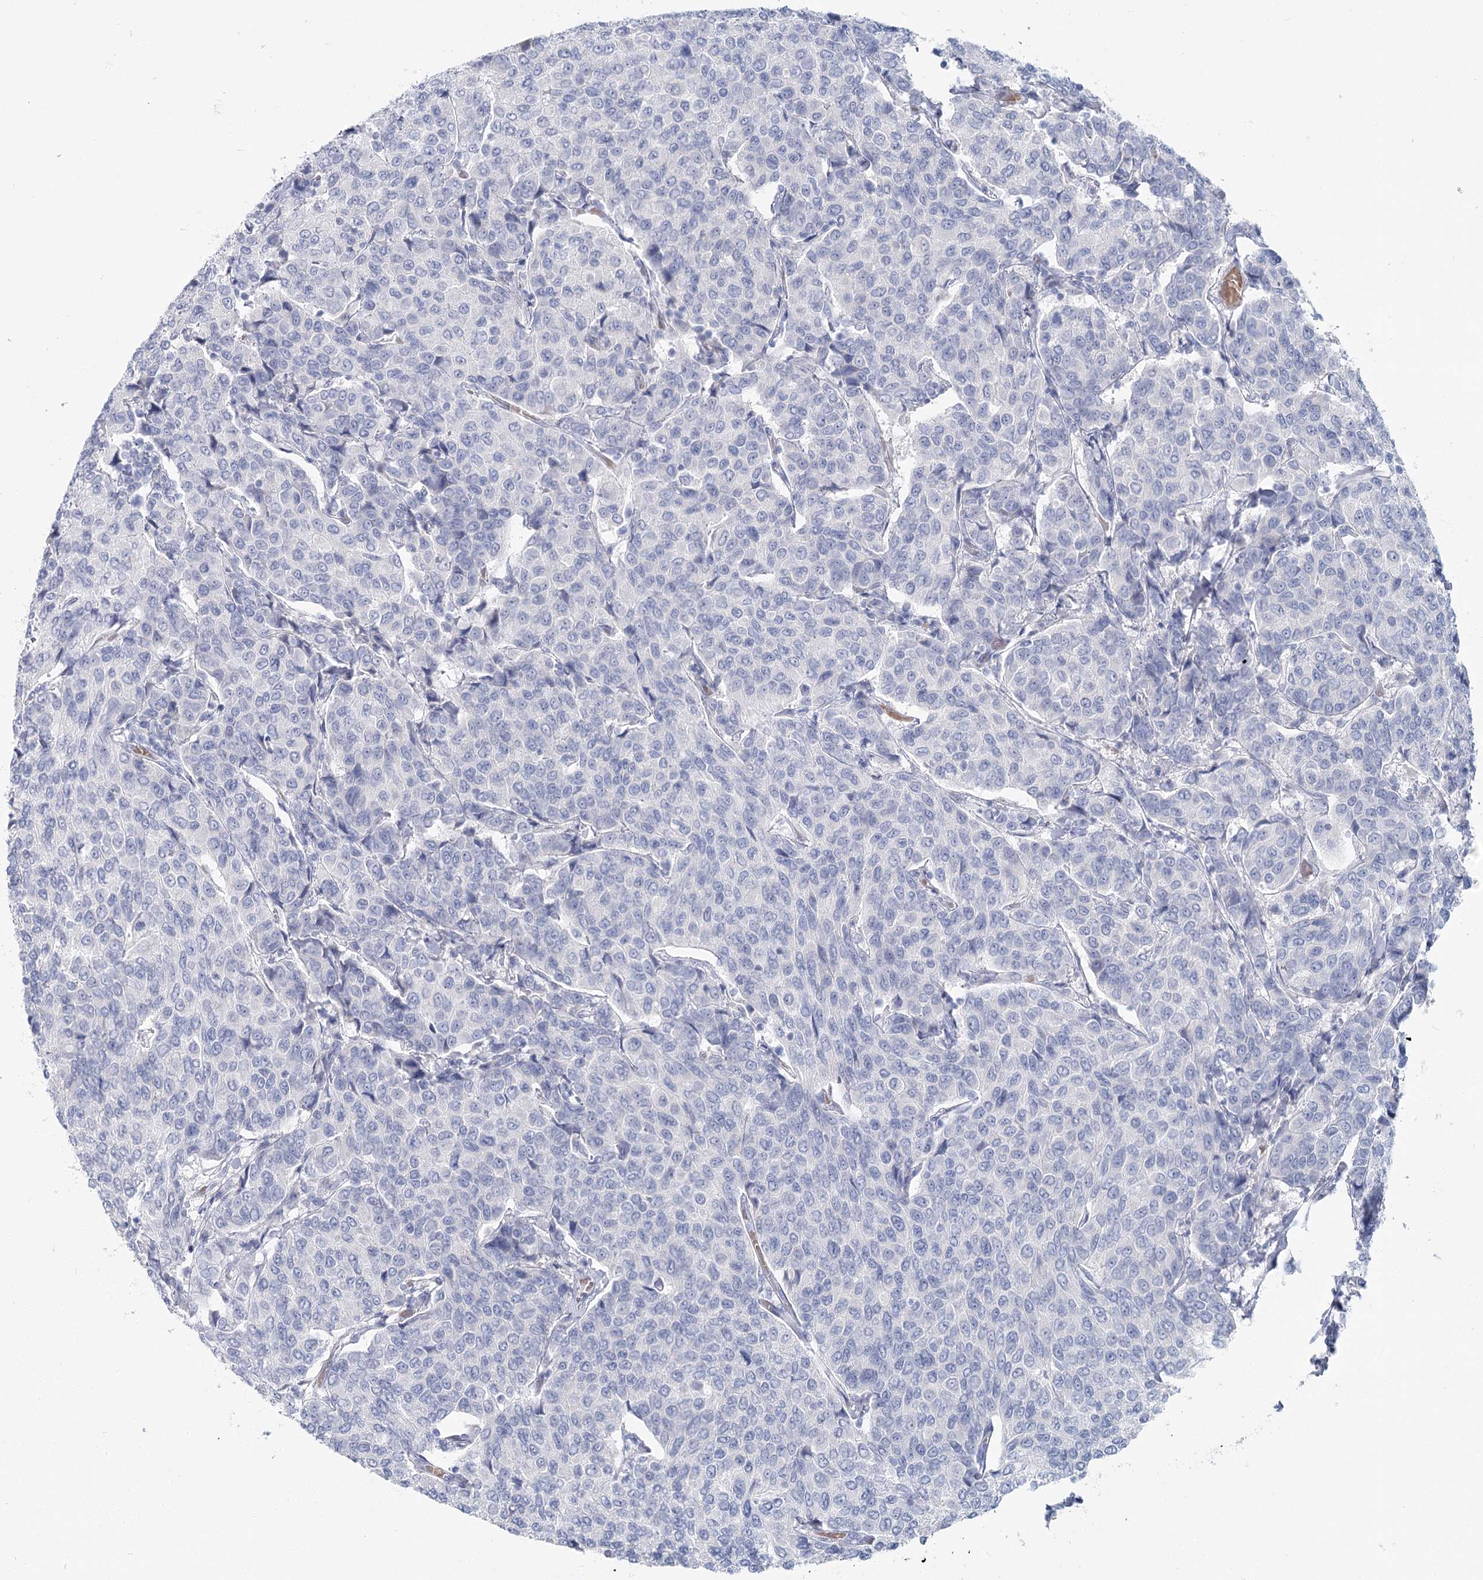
{"staining": {"intensity": "negative", "quantity": "none", "location": "none"}, "tissue": "breast cancer", "cell_type": "Tumor cells", "image_type": "cancer", "snomed": [{"axis": "morphology", "description": "Duct carcinoma"}, {"axis": "topography", "description": "Breast"}], "caption": "A photomicrograph of human breast cancer (intraductal carcinoma) is negative for staining in tumor cells.", "gene": "IFIT5", "patient": {"sex": "female", "age": 55}}